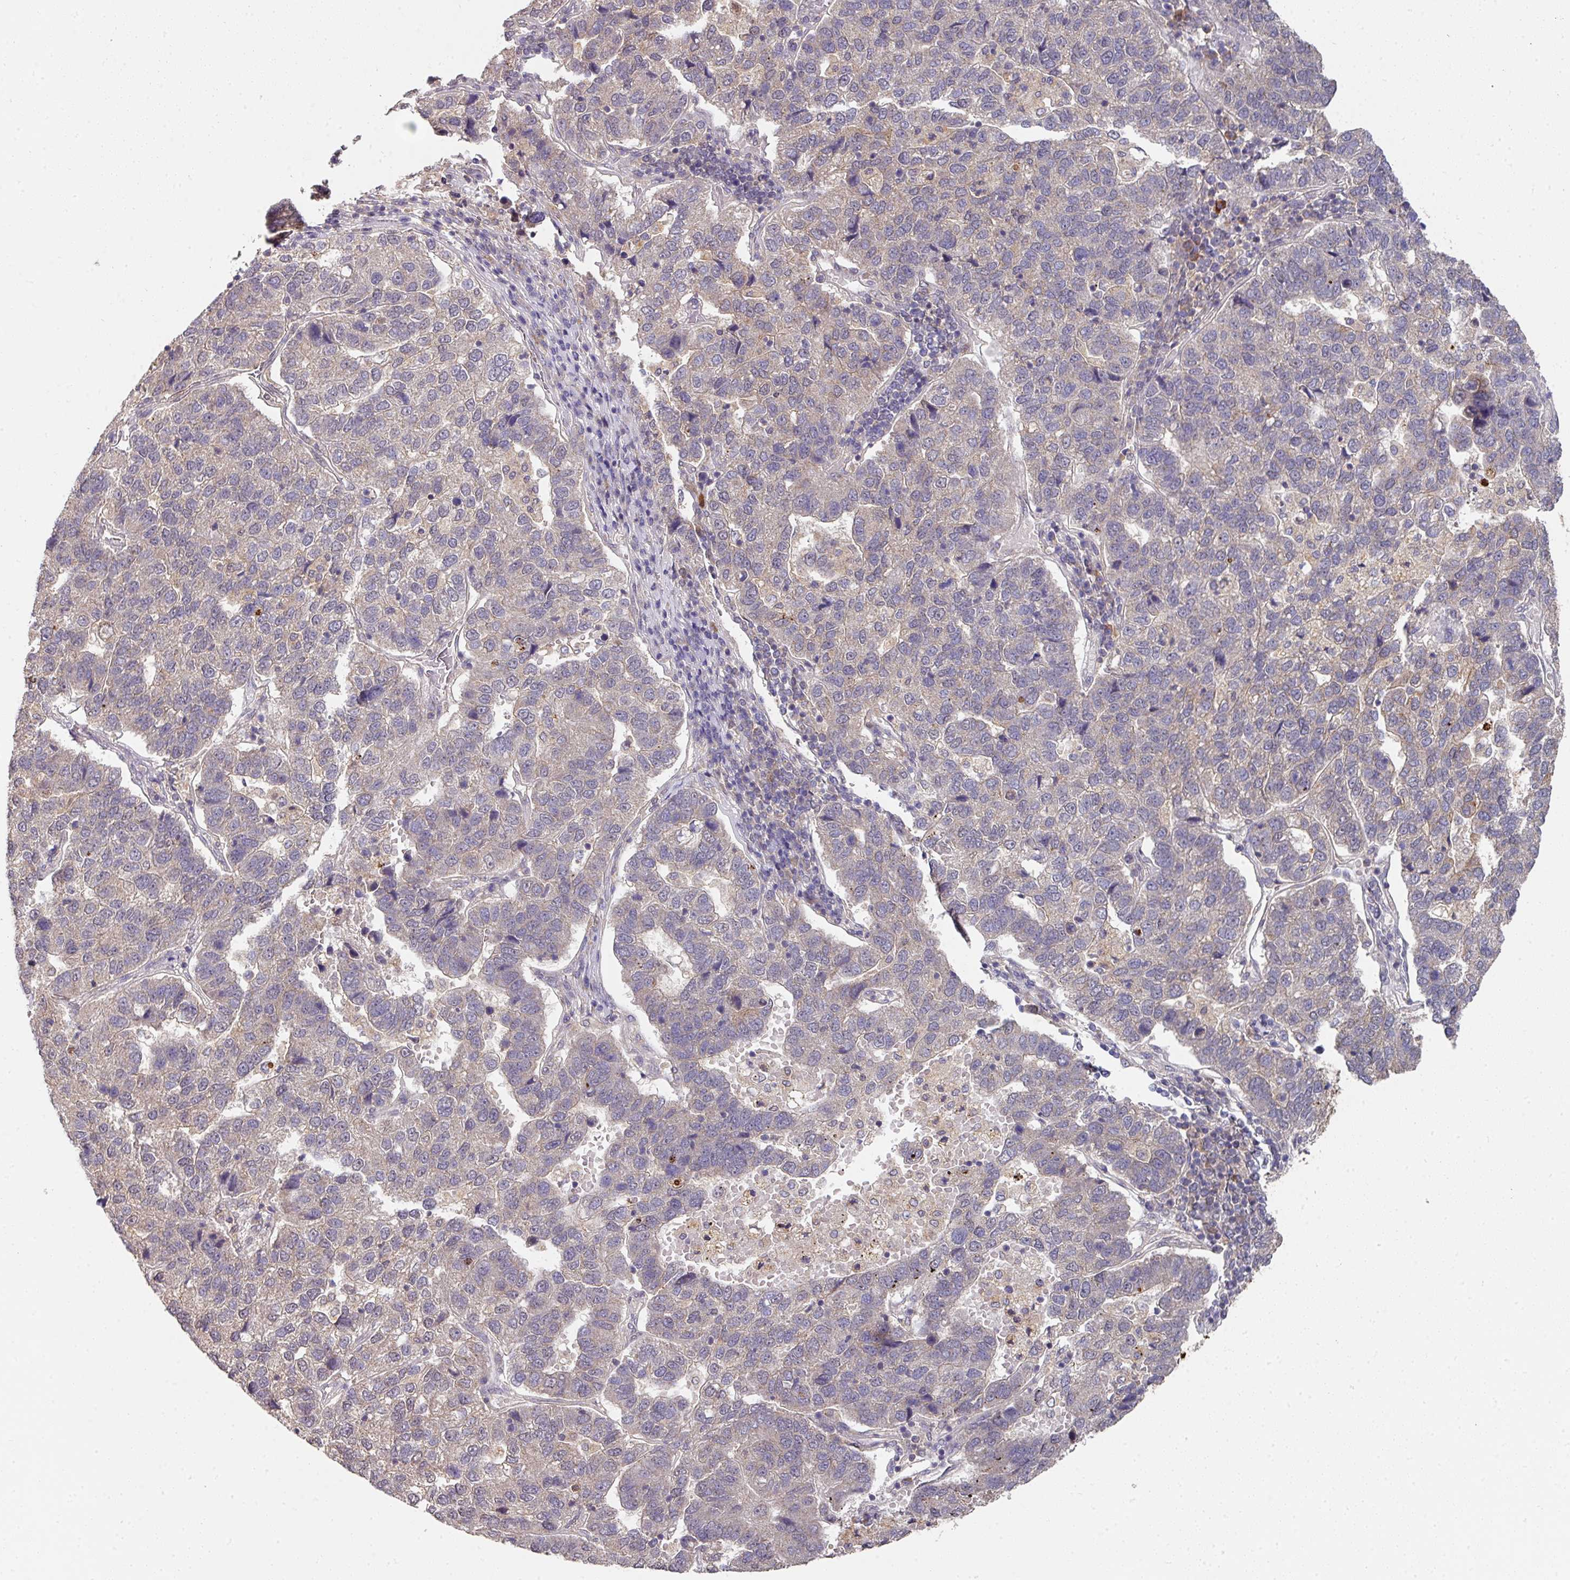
{"staining": {"intensity": "negative", "quantity": "none", "location": "none"}, "tissue": "pancreatic cancer", "cell_type": "Tumor cells", "image_type": "cancer", "snomed": [{"axis": "morphology", "description": "Adenocarcinoma, NOS"}, {"axis": "topography", "description": "Pancreas"}], "caption": "This micrograph is of pancreatic adenocarcinoma stained with IHC to label a protein in brown with the nuclei are counter-stained blue. There is no positivity in tumor cells. The staining was performed using DAB (3,3'-diaminobenzidine) to visualize the protein expression in brown, while the nuclei were stained in blue with hematoxylin (Magnification: 20x).", "gene": "EXTL3", "patient": {"sex": "female", "age": 61}}